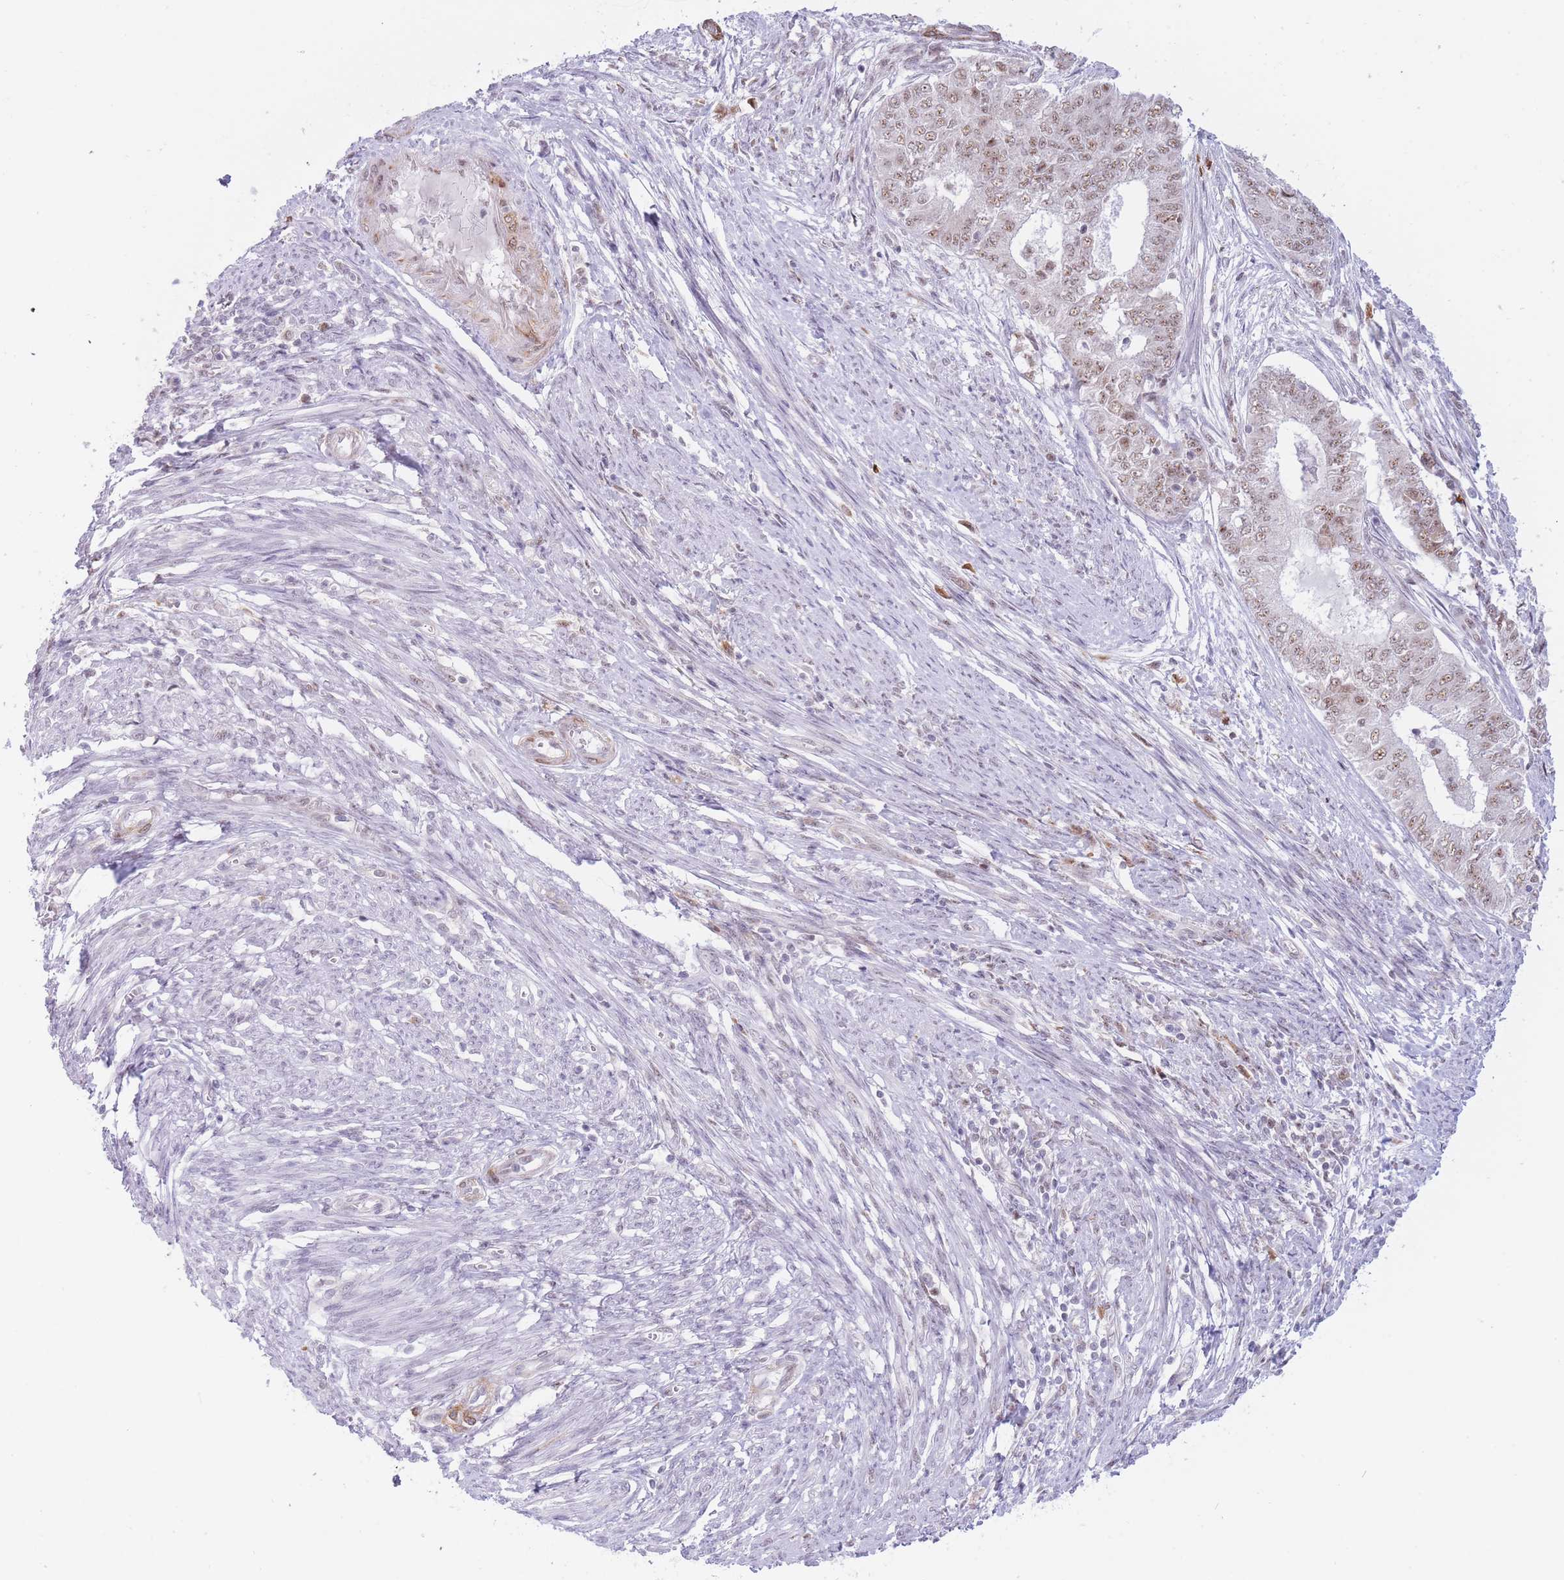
{"staining": {"intensity": "weak", "quantity": ">75%", "location": "nuclear"}, "tissue": "endometrial cancer", "cell_type": "Tumor cells", "image_type": "cancer", "snomed": [{"axis": "morphology", "description": "Adenocarcinoma, NOS"}, {"axis": "topography", "description": "Endometrium"}], "caption": "Human endometrial cancer stained with a protein marker displays weak staining in tumor cells.", "gene": "CYP2B6", "patient": {"sex": "female", "age": 62}}